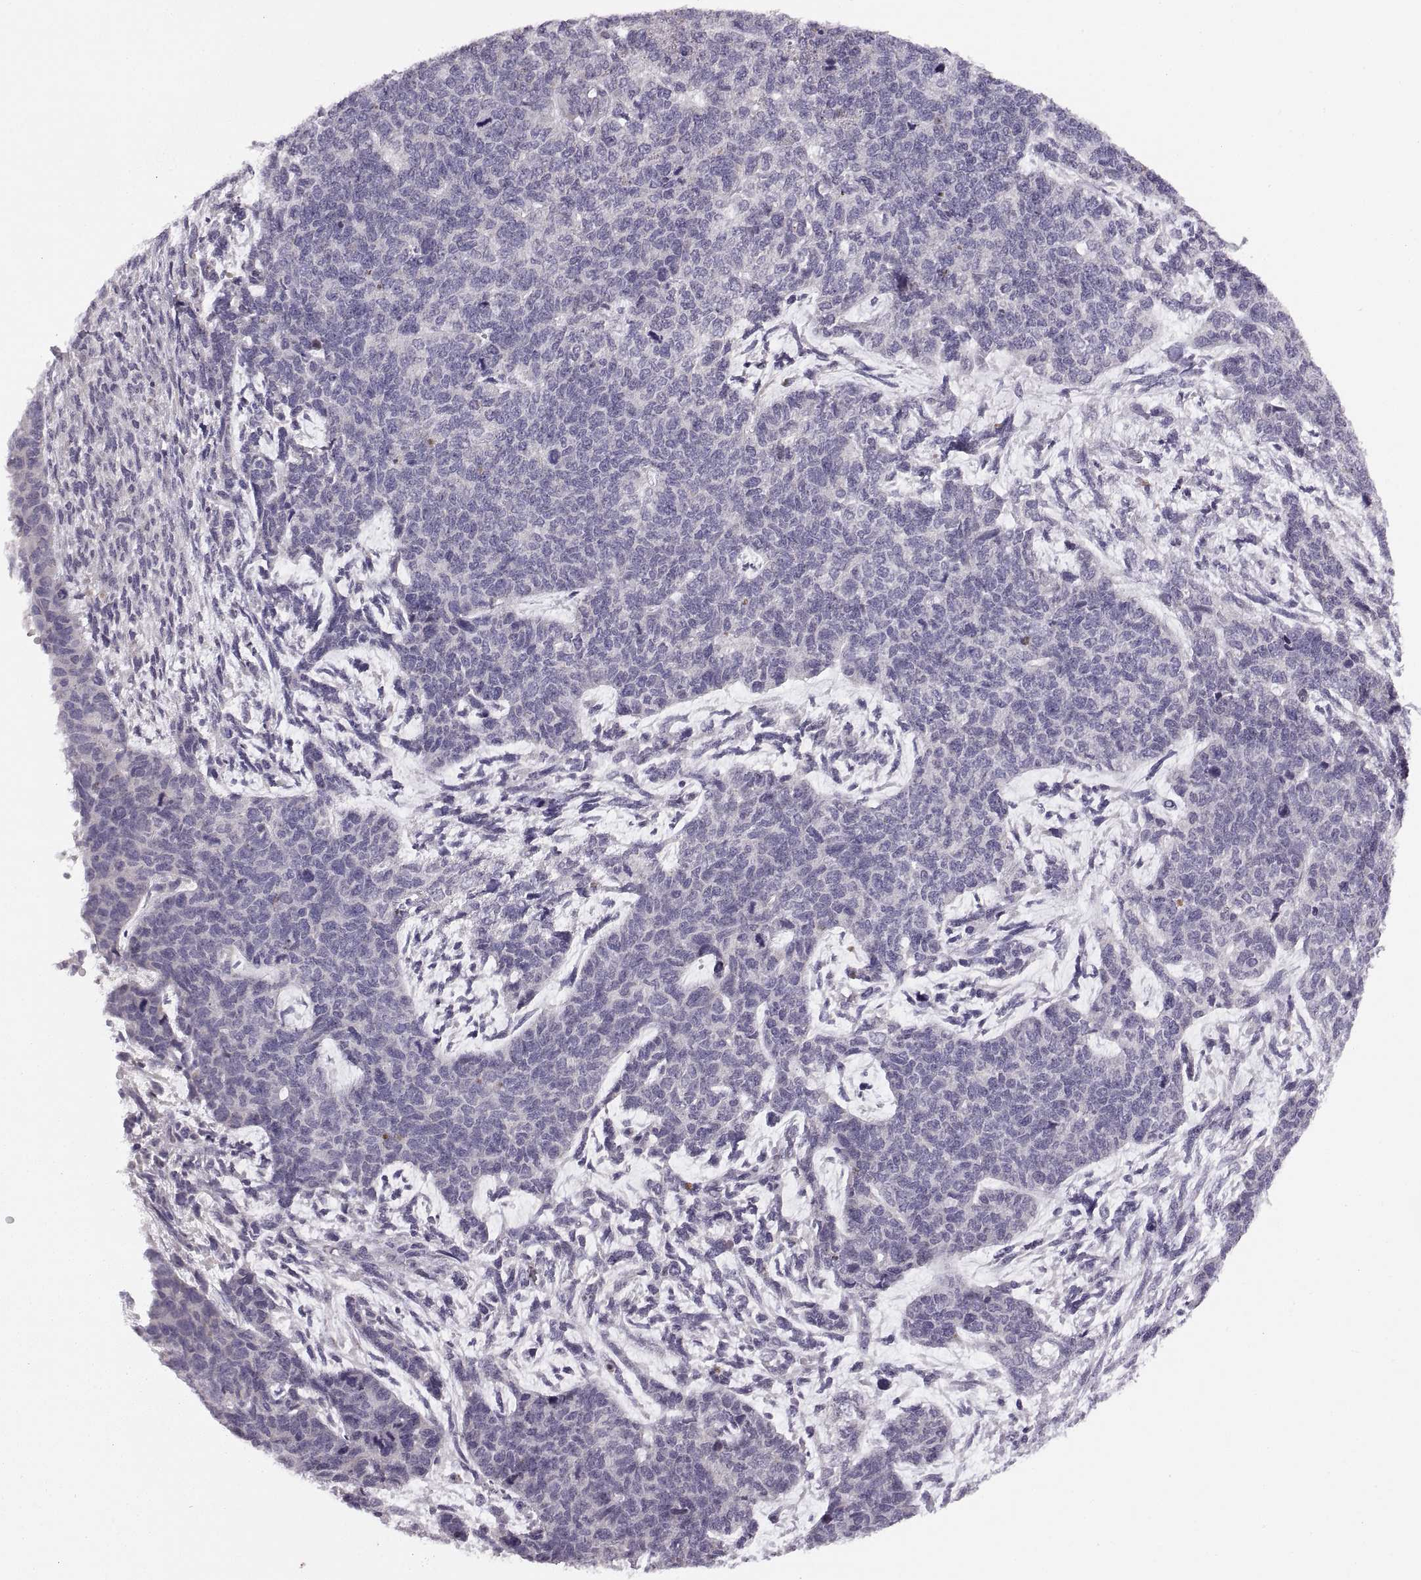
{"staining": {"intensity": "negative", "quantity": "none", "location": "none"}, "tissue": "cervical cancer", "cell_type": "Tumor cells", "image_type": "cancer", "snomed": [{"axis": "morphology", "description": "Squamous cell carcinoma, NOS"}, {"axis": "topography", "description": "Cervix"}], "caption": "There is no significant positivity in tumor cells of squamous cell carcinoma (cervical).", "gene": "ADH6", "patient": {"sex": "female", "age": 63}}